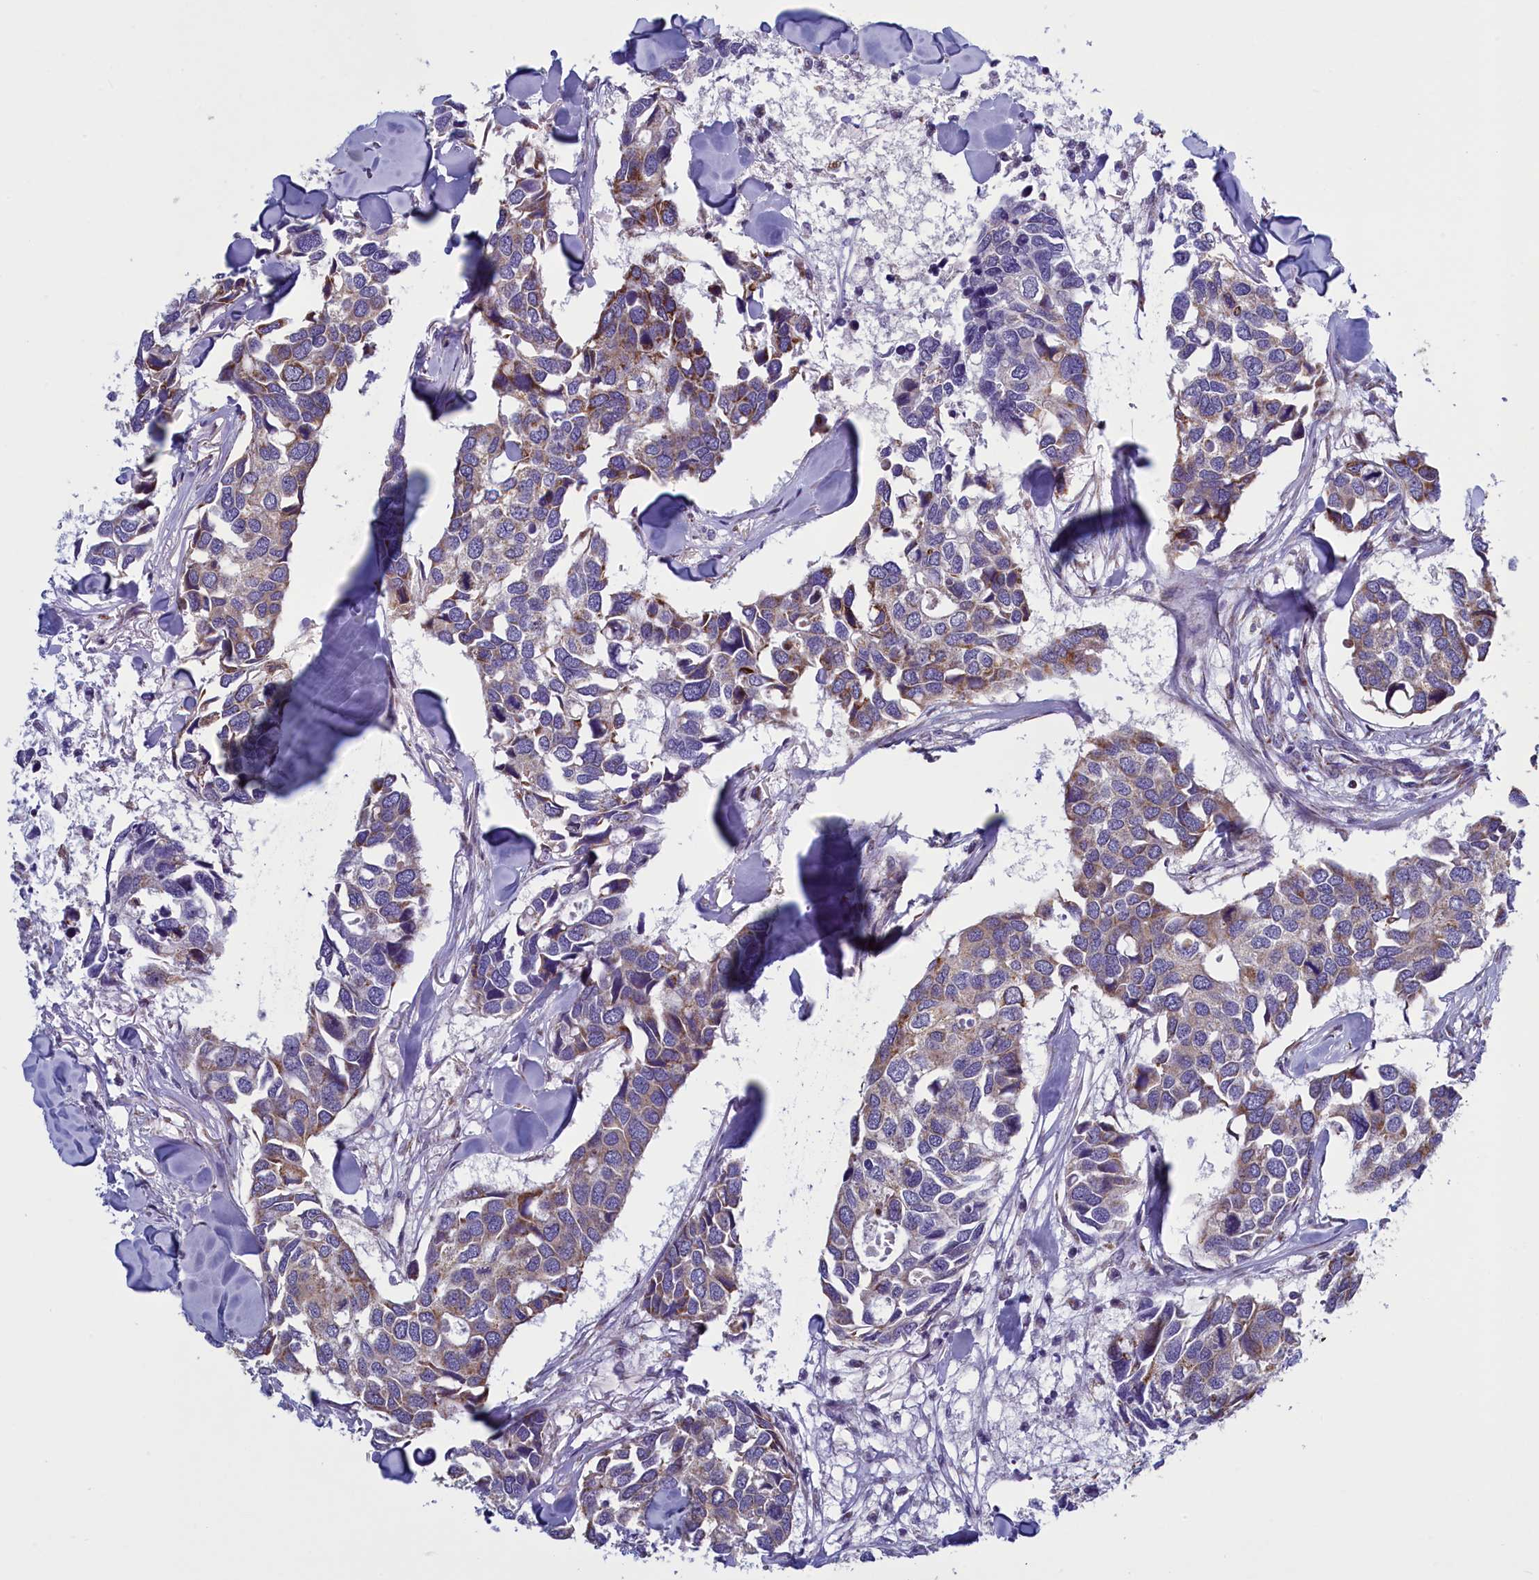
{"staining": {"intensity": "weak", "quantity": "25%-75%", "location": "cytoplasmic/membranous"}, "tissue": "breast cancer", "cell_type": "Tumor cells", "image_type": "cancer", "snomed": [{"axis": "morphology", "description": "Duct carcinoma"}, {"axis": "topography", "description": "Breast"}], "caption": "Immunohistochemistry image of neoplastic tissue: human infiltrating ductal carcinoma (breast) stained using IHC exhibits low levels of weak protein expression localized specifically in the cytoplasmic/membranous of tumor cells, appearing as a cytoplasmic/membranous brown color.", "gene": "IFT122", "patient": {"sex": "female", "age": 83}}